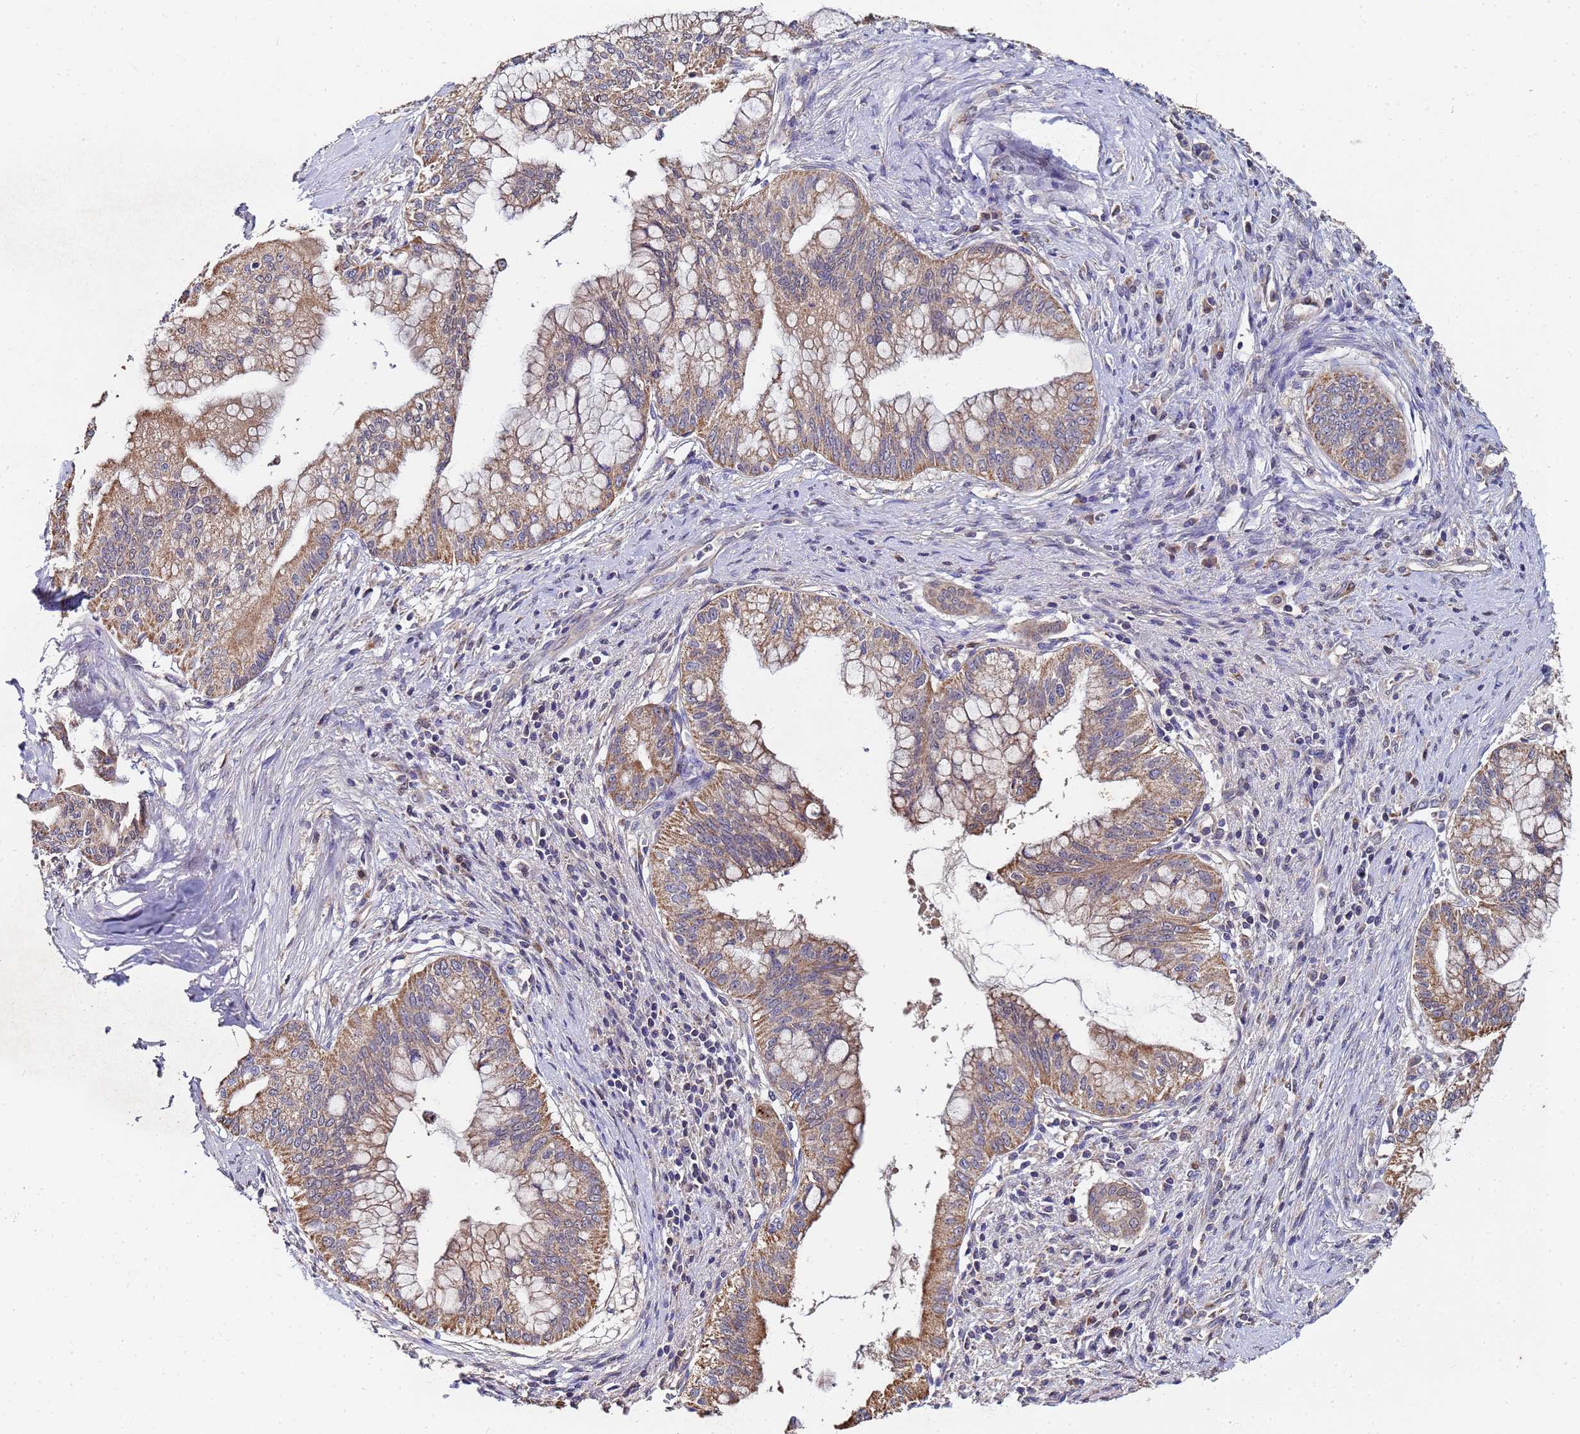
{"staining": {"intensity": "moderate", "quantity": ">75%", "location": "cytoplasmic/membranous"}, "tissue": "pancreatic cancer", "cell_type": "Tumor cells", "image_type": "cancer", "snomed": [{"axis": "morphology", "description": "Adenocarcinoma, NOS"}, {"axis": "topography", "description": "Pancreas"}], "caption": "Protein expression analysis of human pancreatic cancer reveals moderate cytoplasmic/membranous expression in about >75% of tumor cells.", "gene": "C5orf34", "patient": {"sex": "male", "age": 46}}